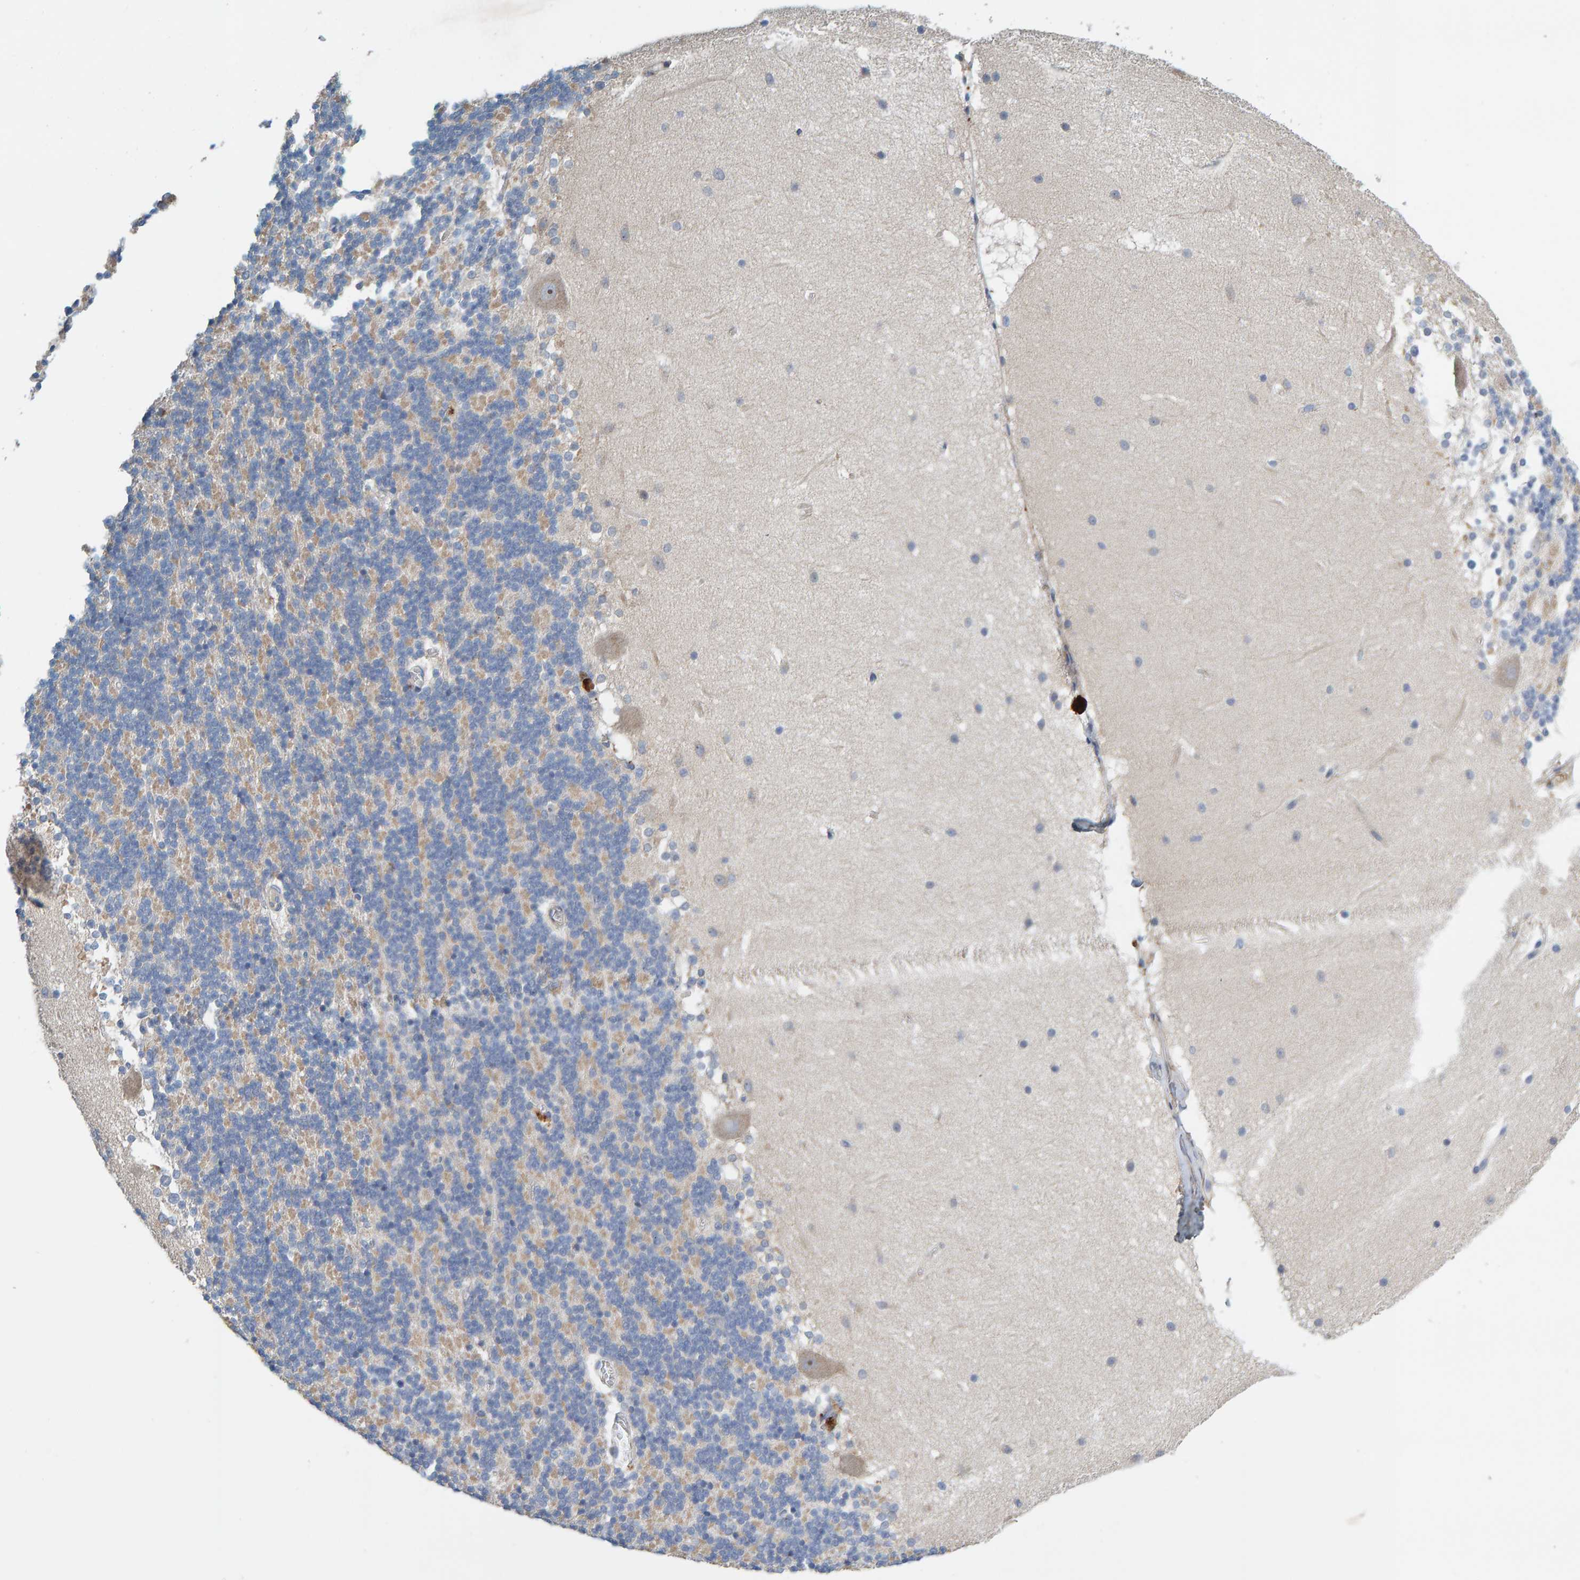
{"staining": {"intensity": "weak", "quantity": "25%-75%", "location": "cytoplasmic/membranous"}, "tissue": "cerebellum", "cell_type": "Cells in granular layer", "image_type": "normal", "snomed": [{"axis": "morphology", "description": "Normal tissue, NOS"}, {"axis": "topography", "description": "Cerebellum"}], "caption": "IHC of benign human cerebellum exhibits low levels of weak cytoplasmic/membranous staining in approximately 25%-75% of cells in granular layer.", "gene": "CCM2", "patient": {"sex": "female", "age": 19}}